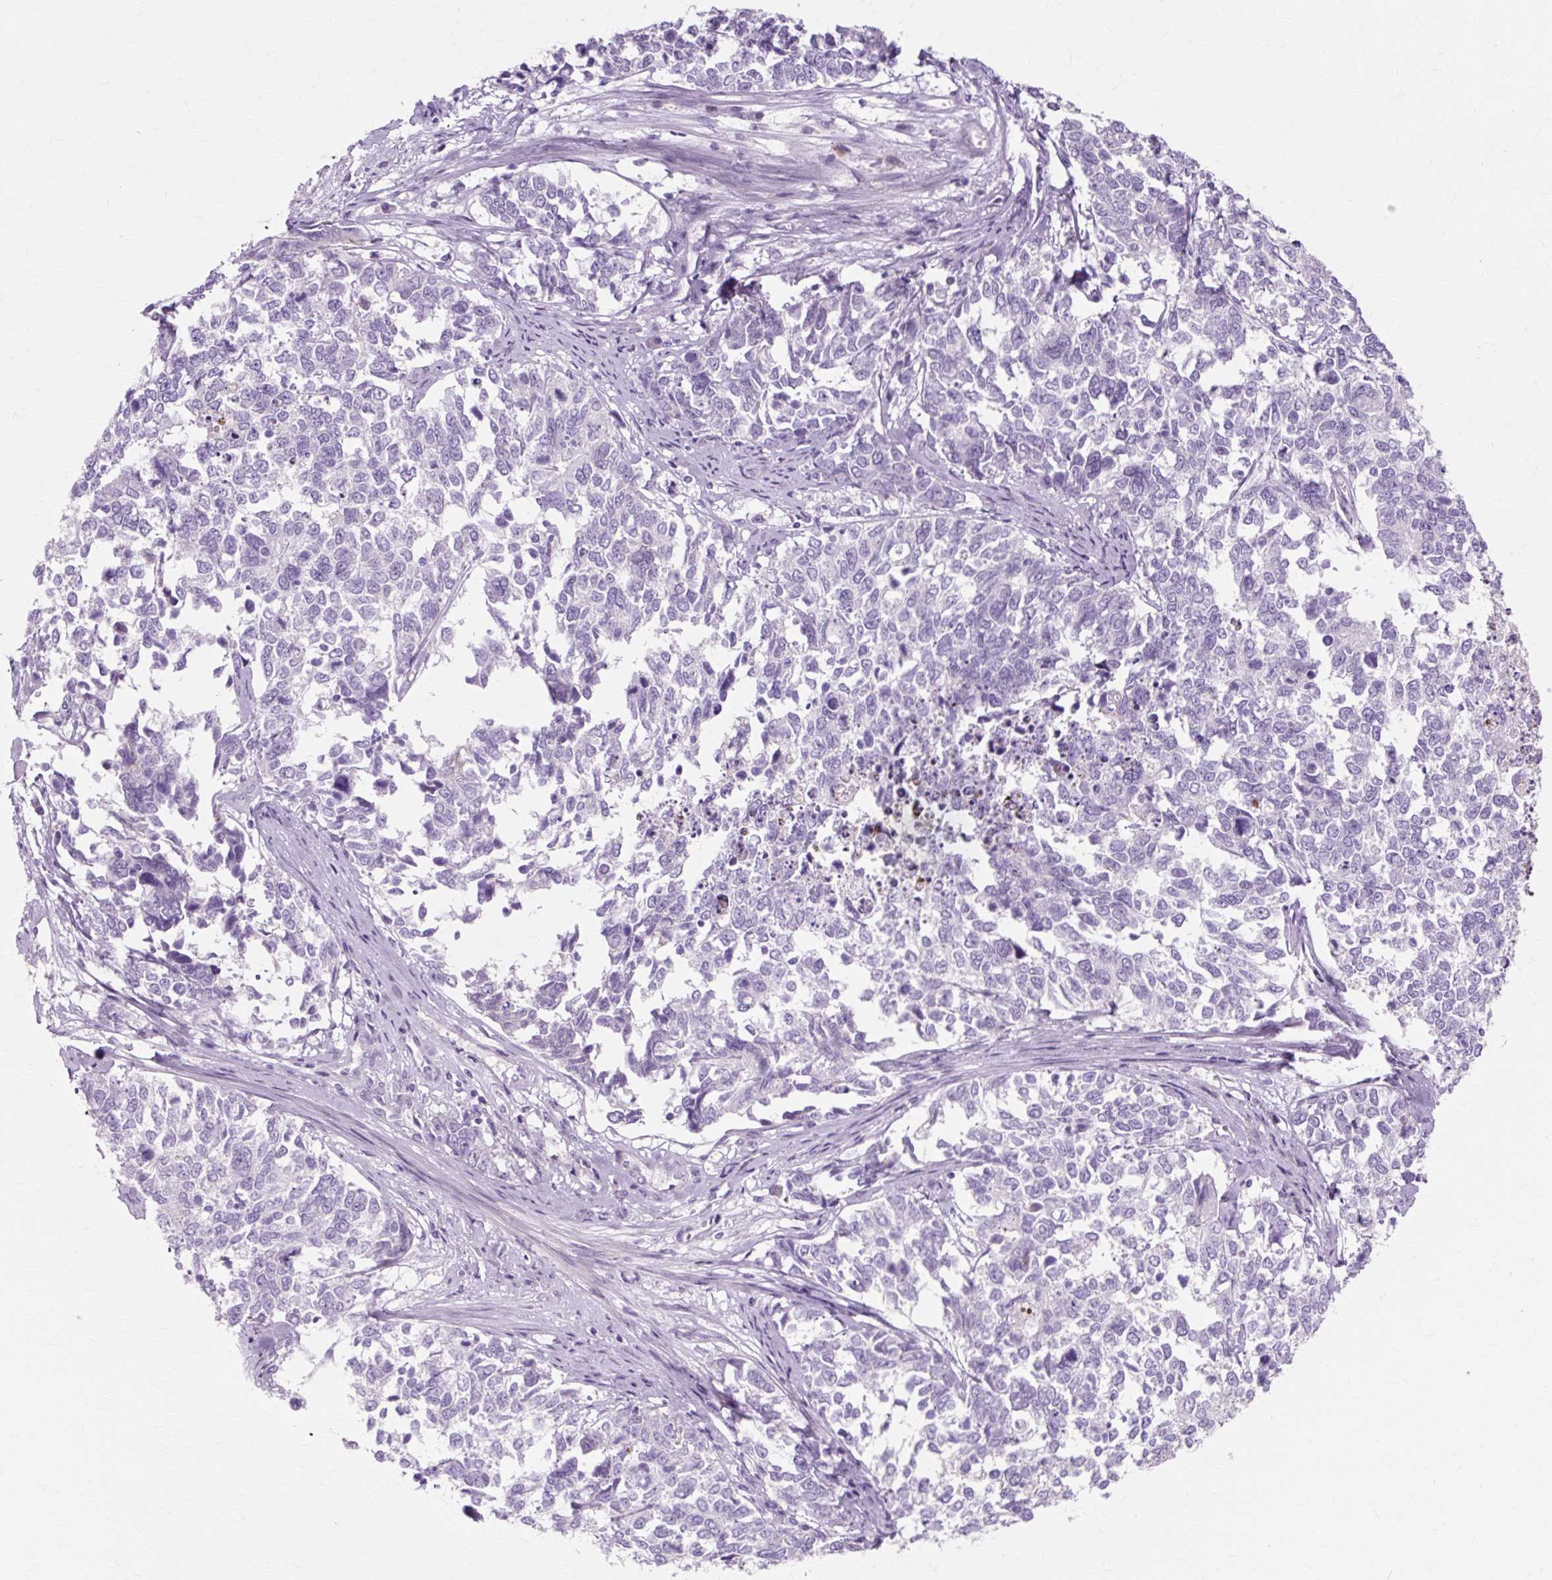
{"staining": {"intensity": "negative", "quantity": "none", "location": "none"}, "tissue": "cervical cancer", "cell_type": "Tumor cells", "image_type": "cancer", "snomed": [{"axis": "morphology", "description": "Squamous cell carcinoma, NOS"}, {"axis": "topography", "description": "Cervix"}], "caption": "A high-resolution photomicrograph shows IHC staining of squamous cell carcinoma (cervical), which displays no significant positivity in tumor cells. (DAB (3,3'-diaminobenzidine) immunohistochemistry visualized using brightfield microscopy, high magnification).", "gene": "IRX2", "patient": {"sex": "female", "age": 63}}